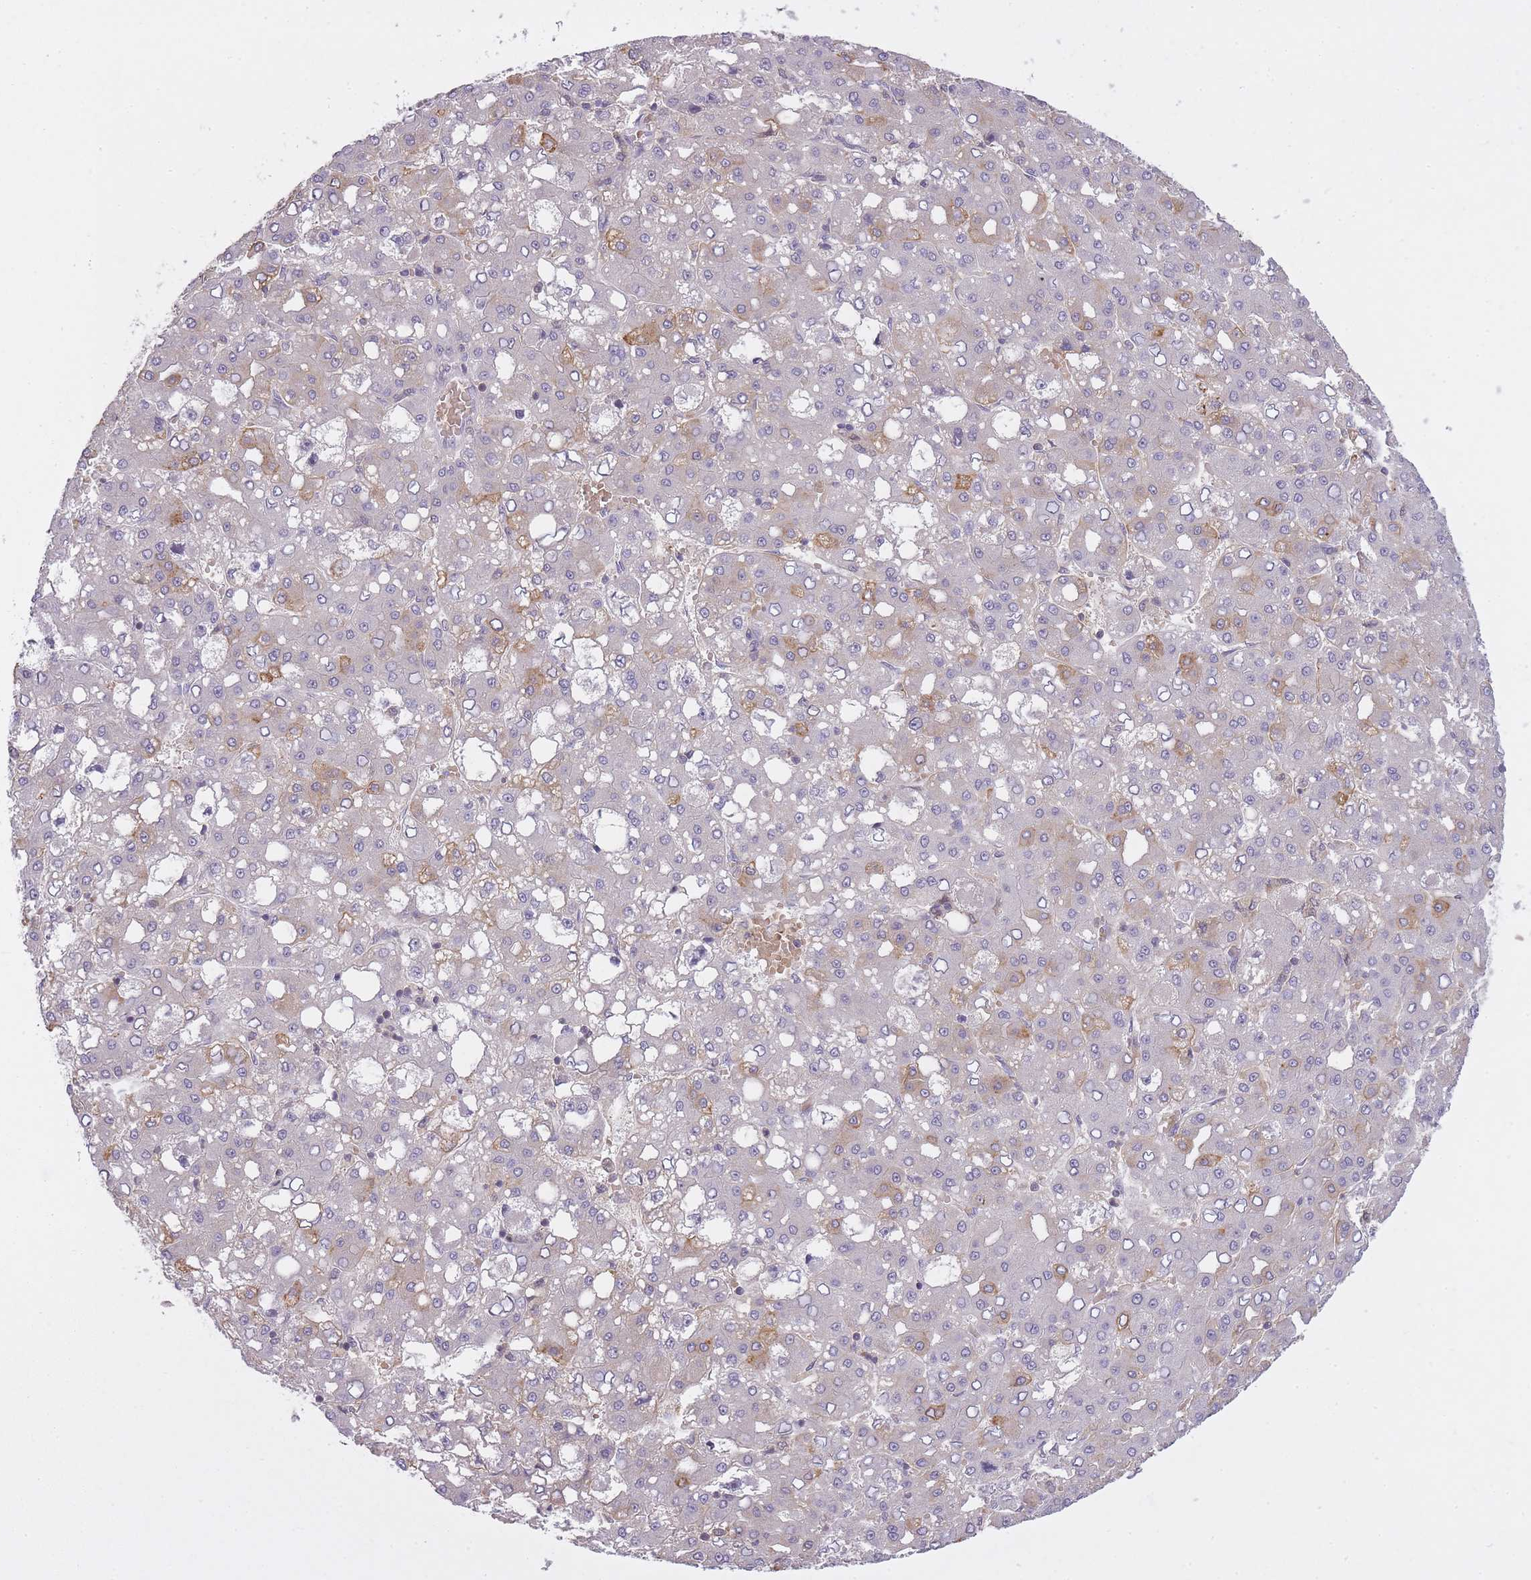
{"staining": {"intensity": "moderate", "quantity": "<25%", "location": "cytoplasmic/membranous,nuclear"}, "tissue": "liver cancer", "cell_type": "Tumor cells", "image_type": "cancer", "snomed": [{"axis": "morphology", "description": "Carcinoma, Hepatocellular, NOS"}, {"axis": "topography", "description": "Liver"}], "caption": "Tumor cells reveal moderate cytoplasmic/membranous and nuclear positivity in about <25% of cells in hepatocellular carcinoma (liver). The staining was performed using DAB, with brown indicating positive protein expression. Nuclei are stained blue with hematoxylin.", "gene": "CXorf38", "patient": {"sex": "male", "age": 65}}